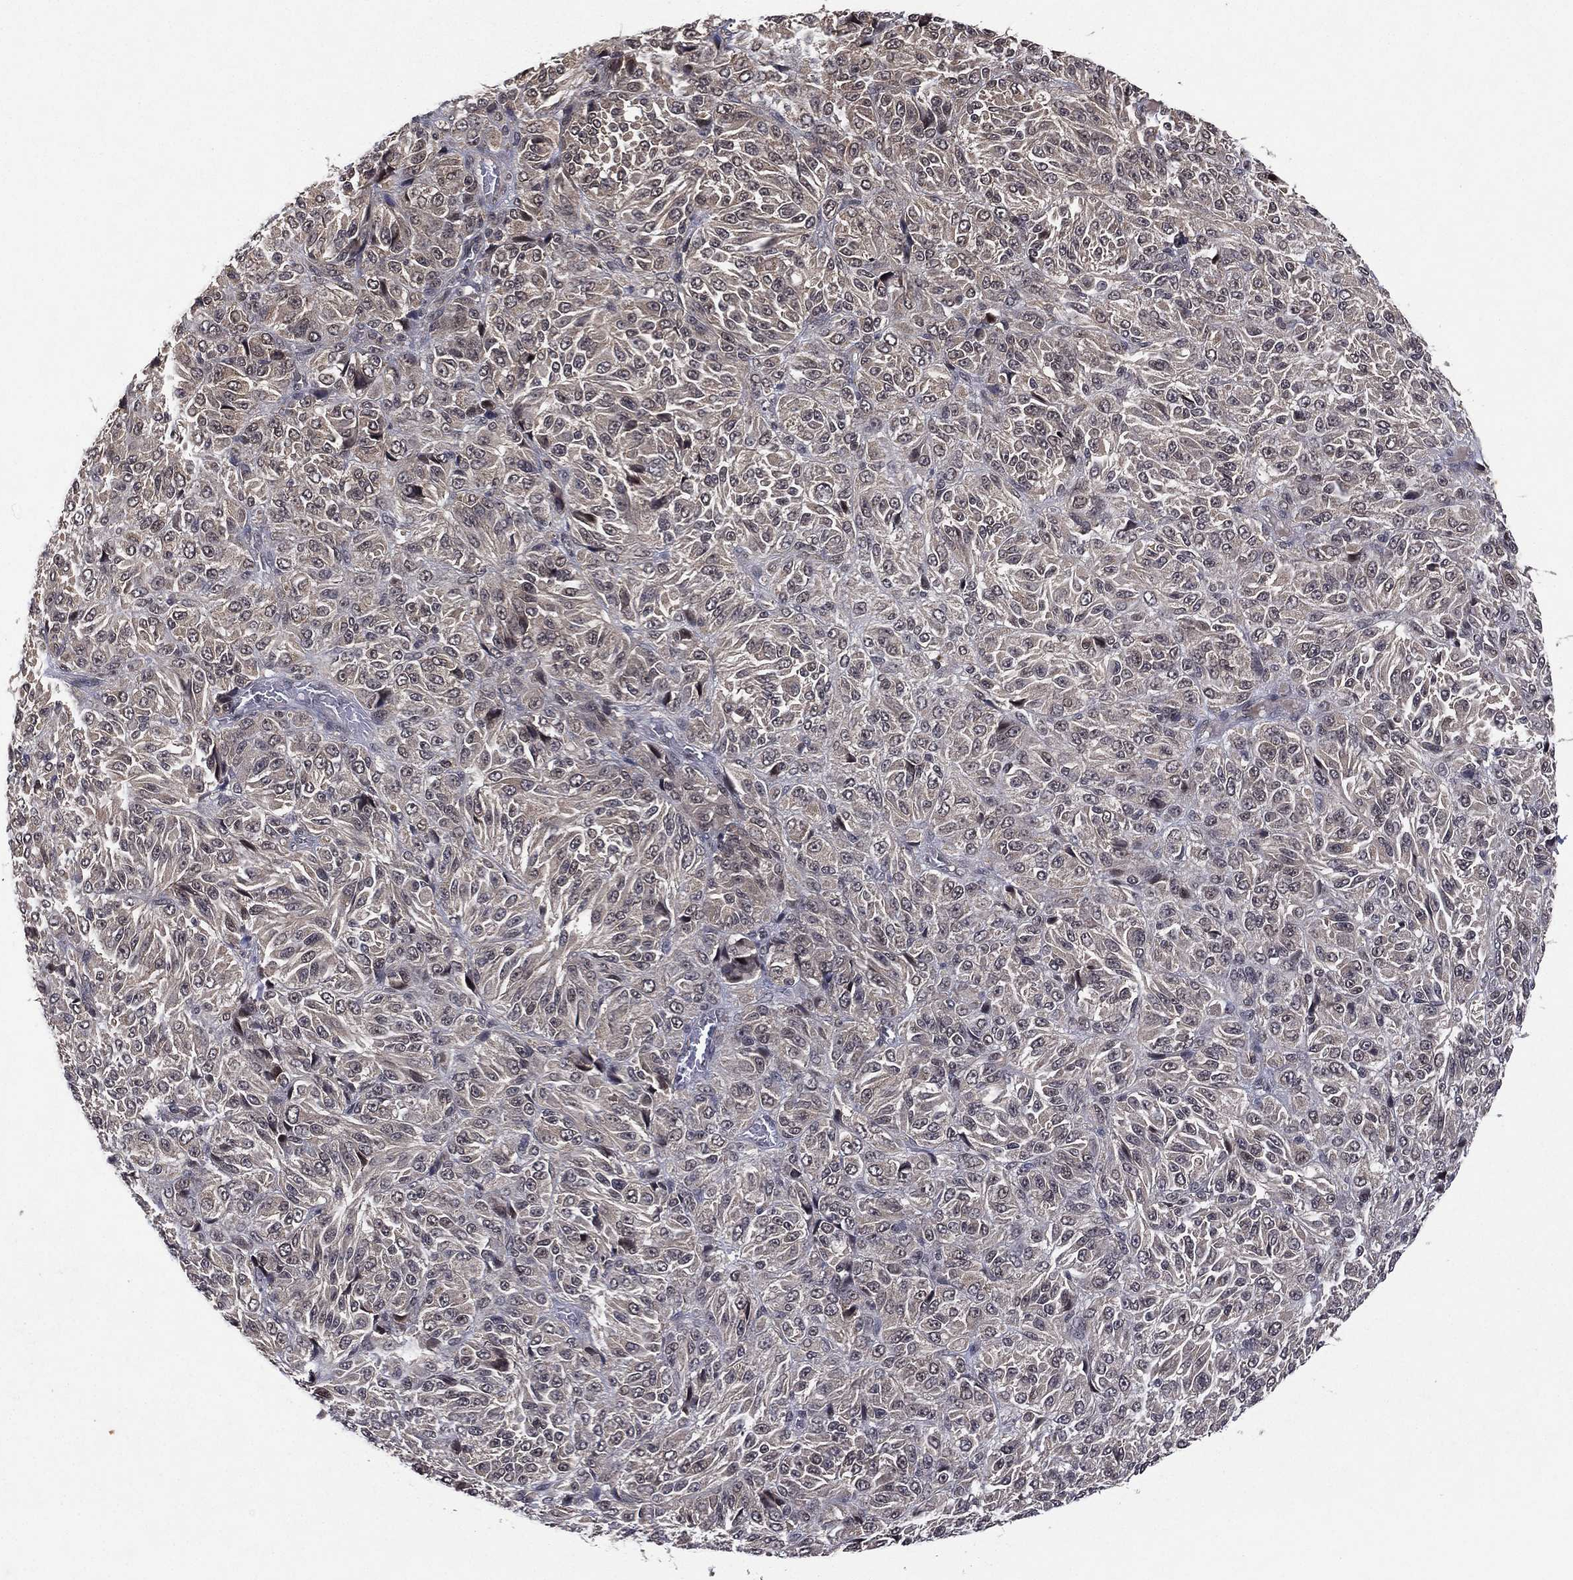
{"staining": {"intensity": "negative", "quantity": "none", "location": "none"}, "tissue": "melanoma", "cell_type": "Tumor cells", "image_type": "cancer", "snomed": [{"axis": "morphology", "description": "Malignant melanoma, Metastatic site"}, {"axis": "topography", "description": "Brain"}], "caption": "A high-resolution image shows immunohistochemistry staining of malignant melanoma (metastatic site), which displays no significant expression in tumor cells.", "gene": "ATG4B", "patient": {"sex": "female", "age": 56}}